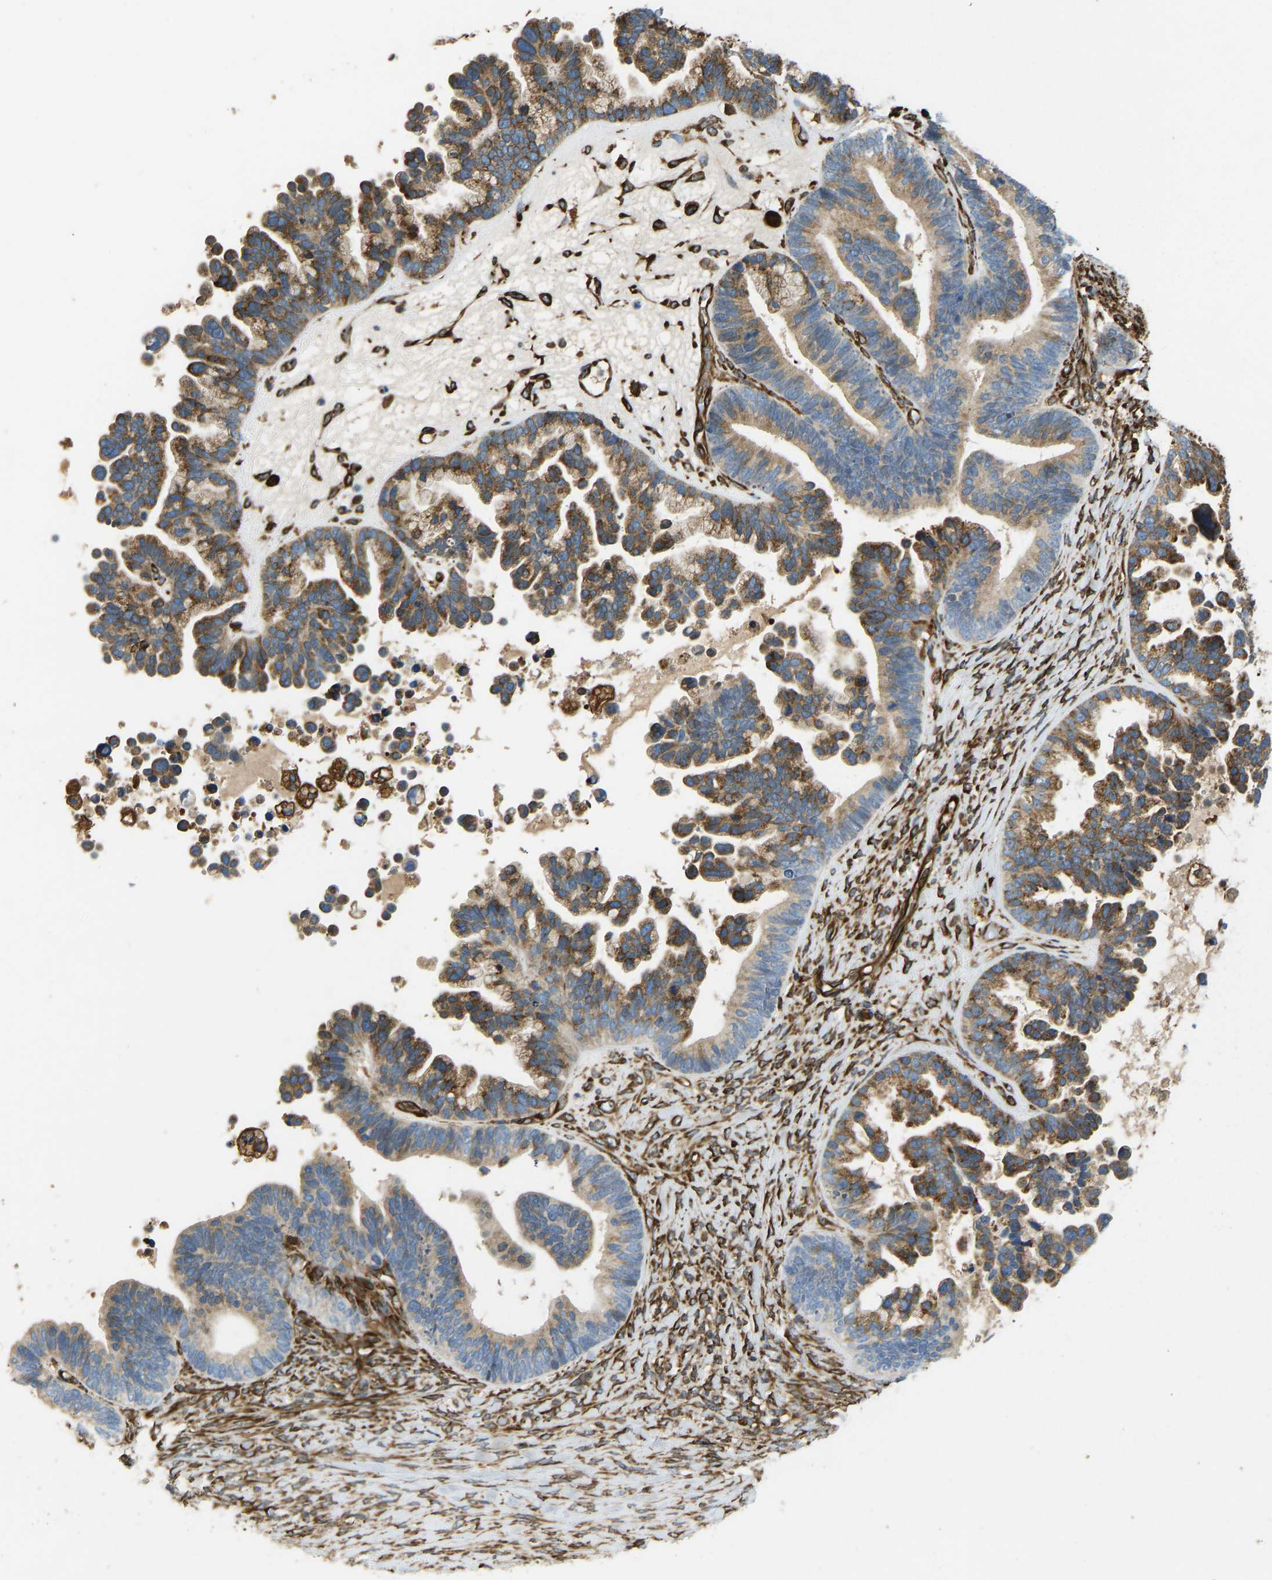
{"staining": {"intensity": "moderate", "quantity": ">75%", "location": "cytoplasmic/membranous"}, "tissue": "ovarian cancer", "cell_type": "Tumor cells", "image_type": "cancer", "snomed": [{"axis": "morphology", "description": "Cystadenocarcinoma, serous, NOS"}, {"axis": "topography", "description": "Ovary"}], "caption": "Ovarian cancer (serous cystadenocarcinoma) tissue demonstrates moderate cytoplasmic/membranous staining in about >75% of tumor cells, visualized by immunohistochemistry.", "gene": "BEX3", "patient": {"sex": "female", "age": 56}}